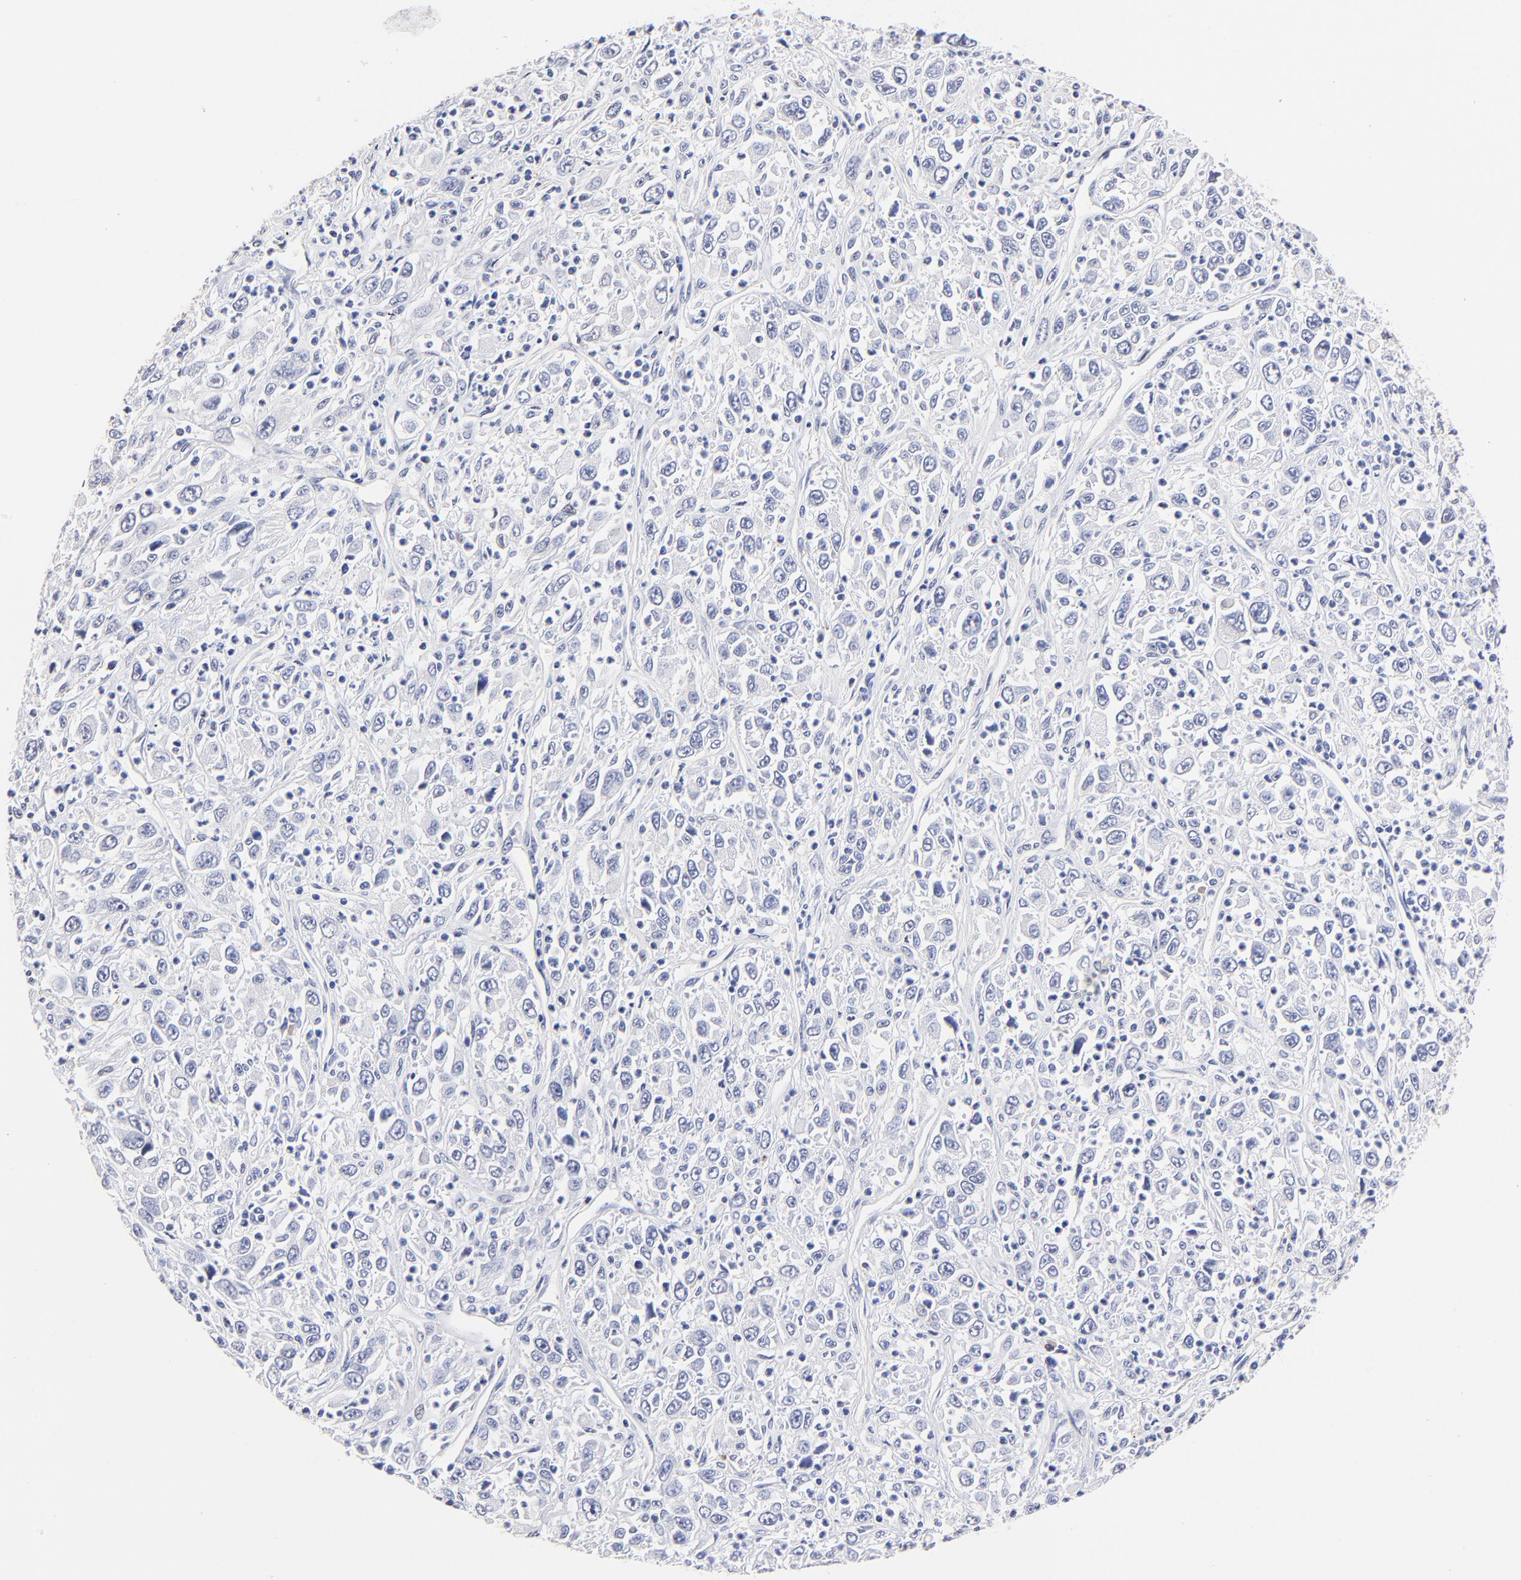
{"staining": {"intensity": "negative", "quantity": "none", "location": "none"}, "tissue": "melanoma", "cell_type": "Tumor cells", "image_type": "cancer", "snomed": [{"axis": "morphology", "description": "Malignant melanoma, Metastatic site"}, {"axis": "topography", "description": "Skin"}], "caption": "Melanoma was stained to show a protein in brown. There is no significant expression in tumor cells.", "gene": "ZNF155", "patient": {"sex": "female", "age": 56}}